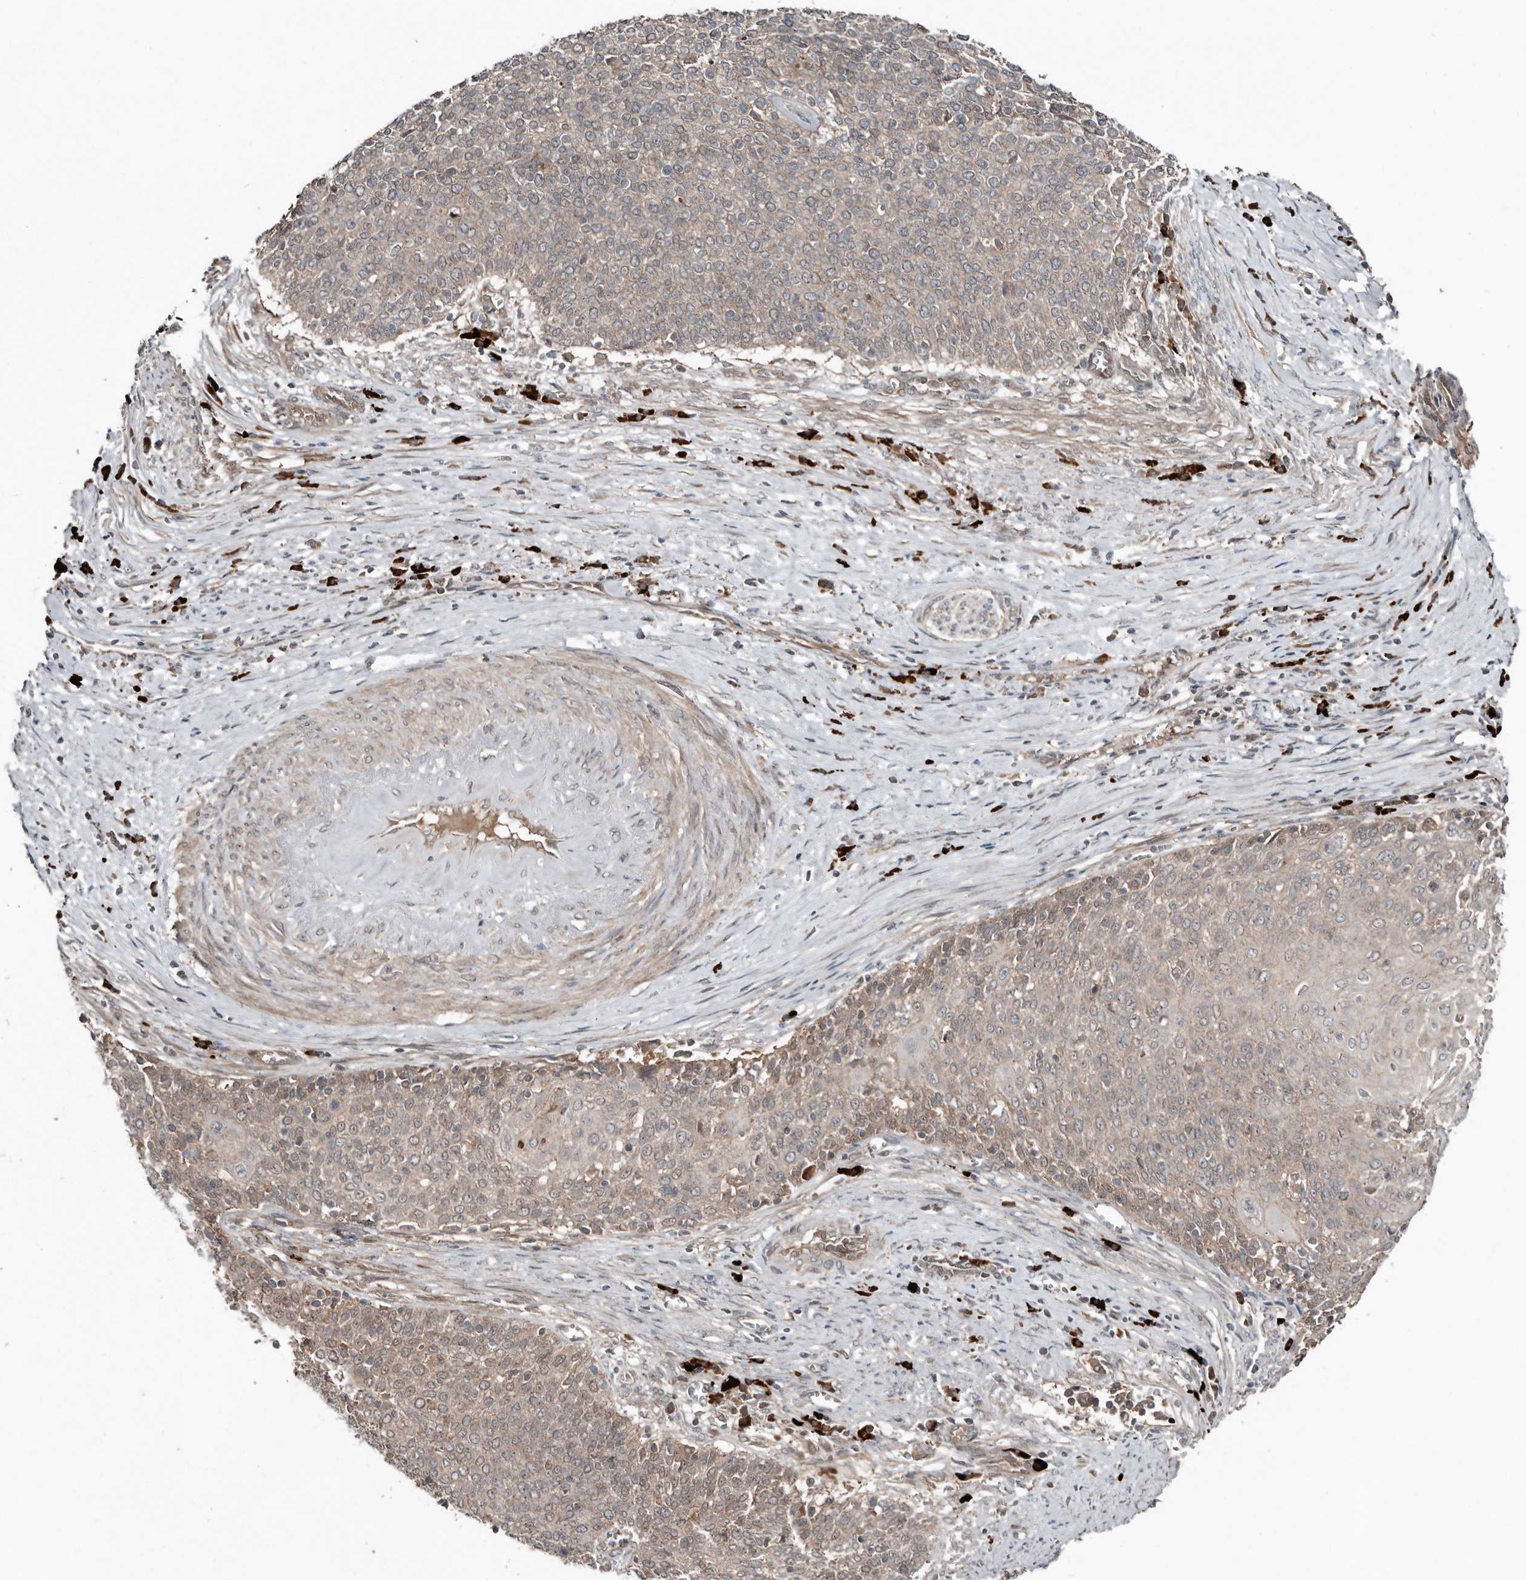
{"staining": {"intensity": "weak", "quantity": "<25%", "location": "cytoplasmic/membranous"}, "tissue": "cervical cancer", "cell_type": "Tumor cells", "image_type": "cancer", "snomed": [{"axis": "morphology", "description": "Squamous cell carcinoma, NOS"}, {"axis": "topography", "description": "Cervix"}], "caption": "Immunohistochemistry of human squamous cell carcinoma (cervical) reveals no staining in tumor cells.", "gene": "TEAD3", "patient": {"sex": "female", "age": 39}}